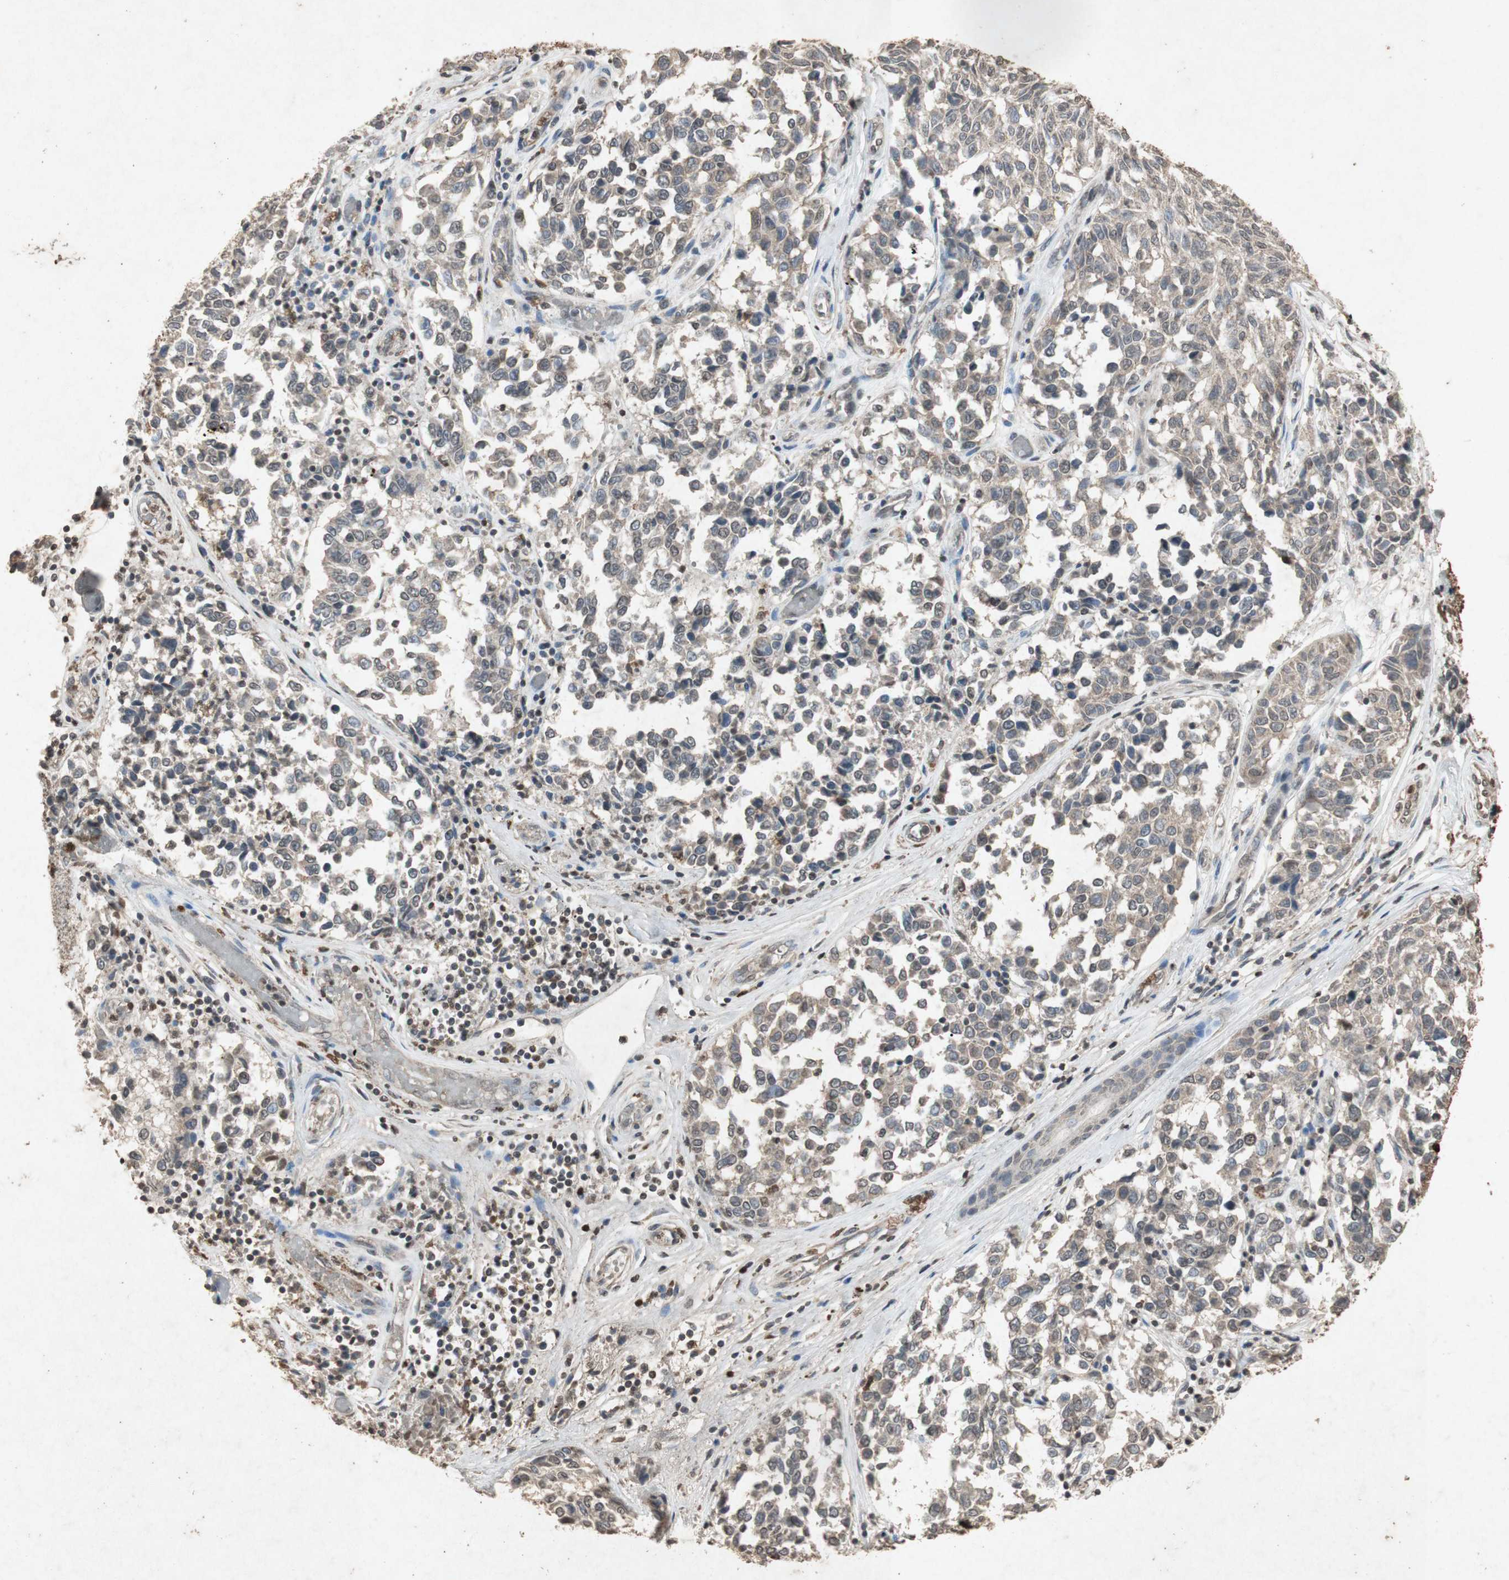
{"staining": {"intensity": "weak", "quantity": ">75%", "location": "cytoplasmic/membranous"}, "tissue": "melanoma", "cell_type": "Tumor cells", "image_type": "cancer", "snomed": [{"axis": "morphology", "description": "Malignant melanoma, NOS"}, {"axis": "topography", "description": "Skin"}], "caption": "This photomicrograph displays immunohistochemistry staining of human malignant melanoma, with low weak cytoplasmic/membranous positivity in approximately >75% of tumor cells.", "gene": "MSRB1", "patient": {"sex": "female", "age": 64}}